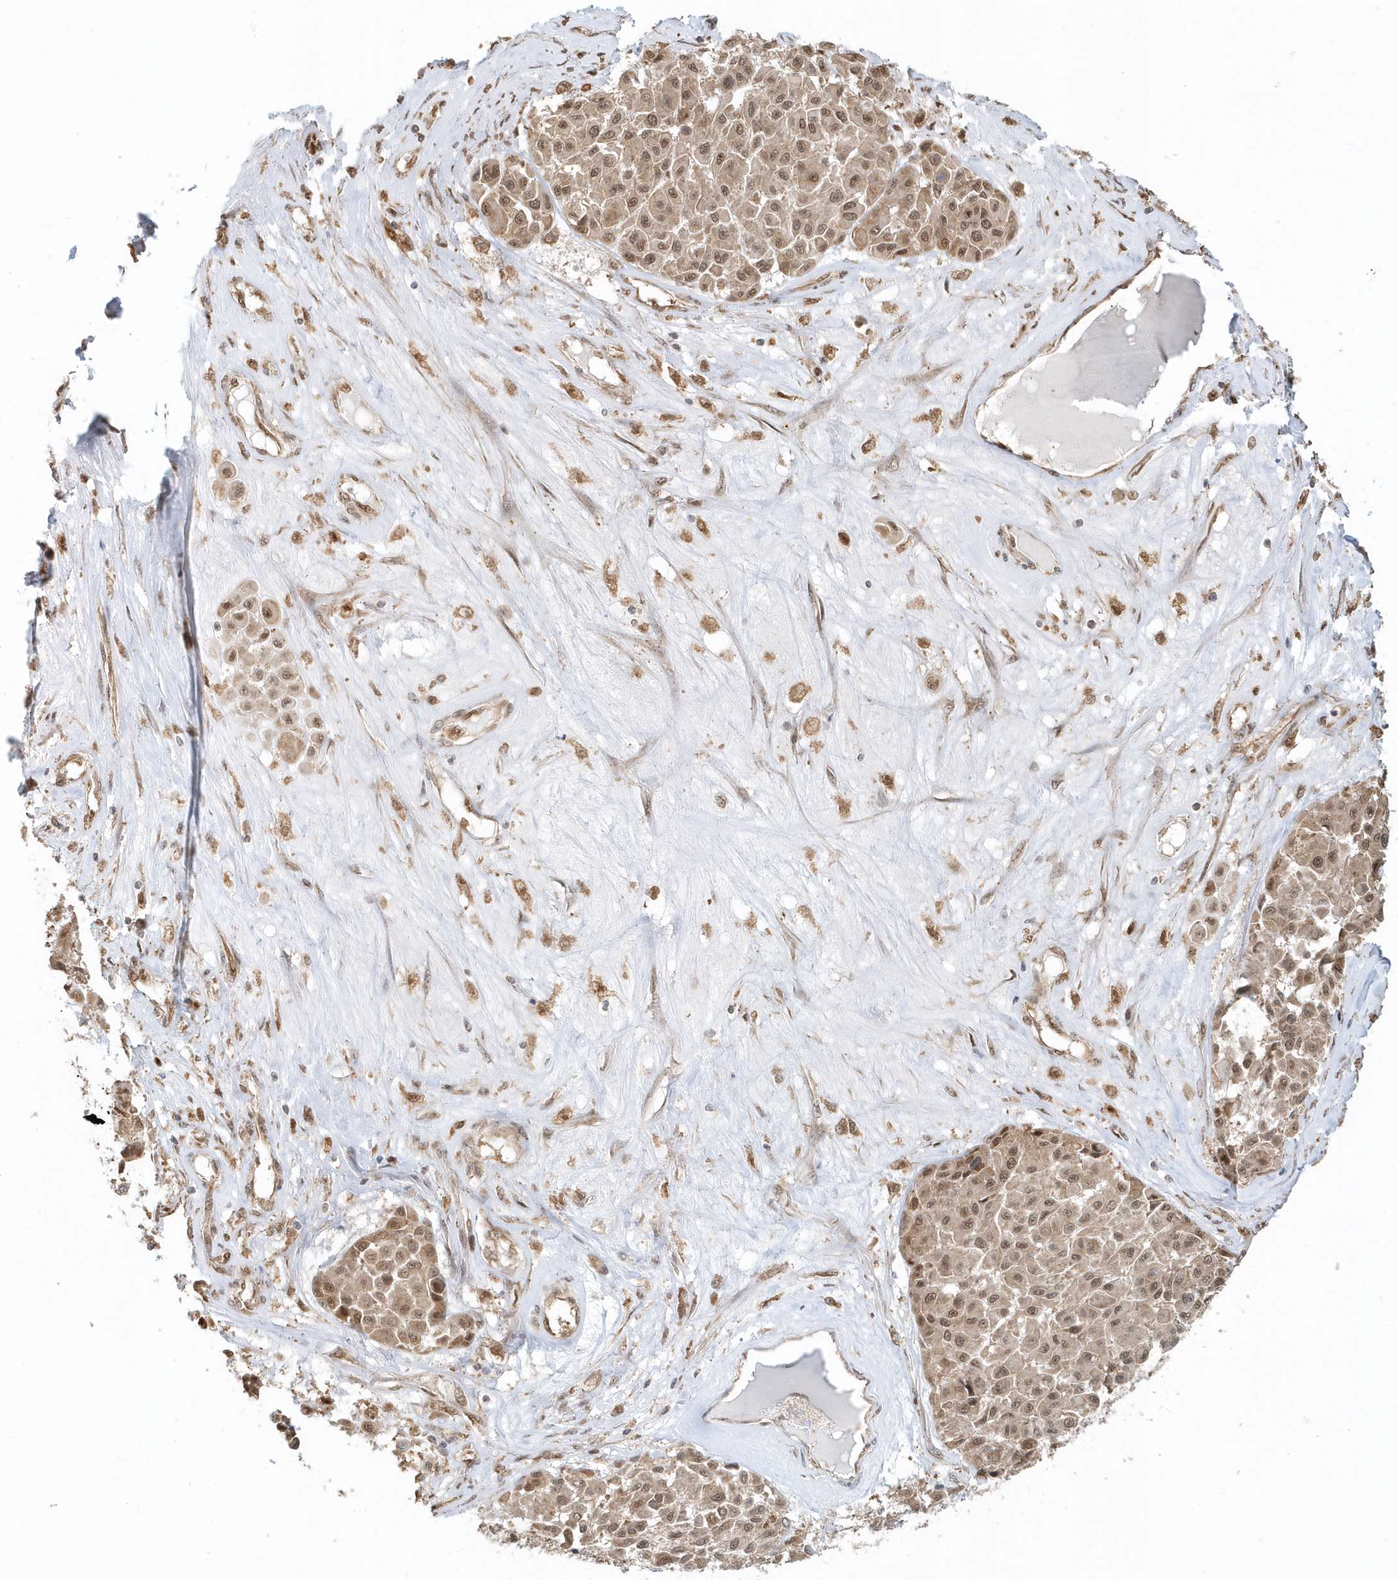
{"staining": {"intensity": "moderate", "quantity": ">75%", "location": "nuclear"}, "tissue": "melanoma", "cell_type": "Tumor cells", "image_type": "cancer", "snomed": [{"axis": "morphology", "description": "Malignant melanoma, Metastatic site"}, {"axis": "topography", "description": "Soft tissue"}], "caption": "A medium amount of moderate nuclear positivity is identified in about >75% of tumor cells in malignant melanoma (metastatic site) tissue.", "gene": "PSMD6", "patient": {"sex": "male", "age": 41}}